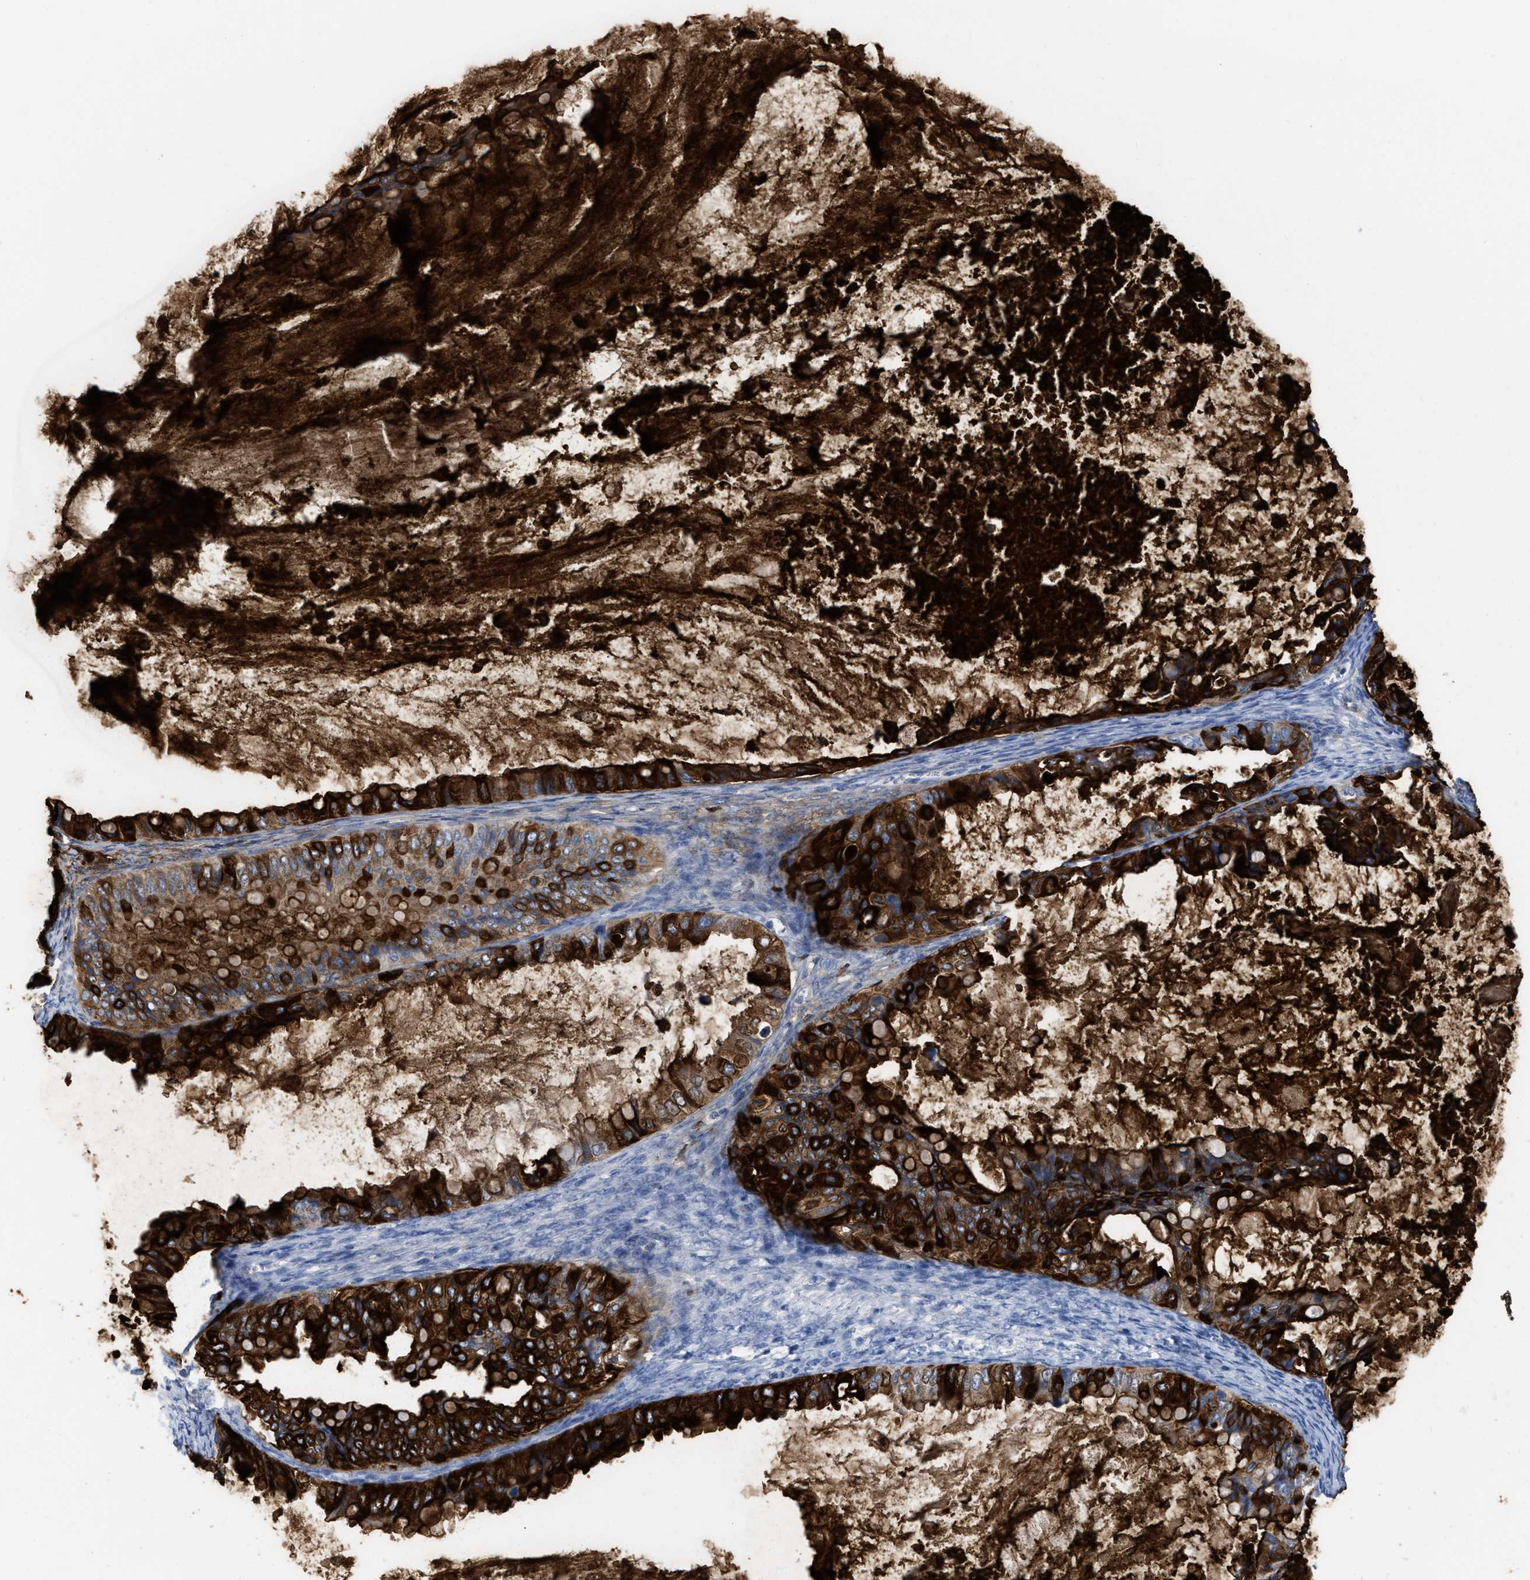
{"staining": {"intensity": "strong", "quantity": ">75%", "location": "cytoplasmic/membranous"}, "tissue": "ovarian cancer", "cell_type": "Tumor cells", "image_type": "cancer", "snomed": [{"axis": "morphology", "description": "Cystadenocarcinoma, mucinous, NOS"}, {"axis": "topography", "description": "Ovary"}], "caption": "Brown immunohistochemical staining in human ovarian cancer (mucinous cystadenocarcinoma) demonstrates strong cytoplasmic/membranous staining in about >75% of tumor cells. (Stains: DAB (3,3'-diaminobenzidine) in brown, nuclei in blue, Microscopy: brightfield microscopy at high magnification).", "gene": "CEACAM5", "patient": {"sex": "female", "age": 80}}